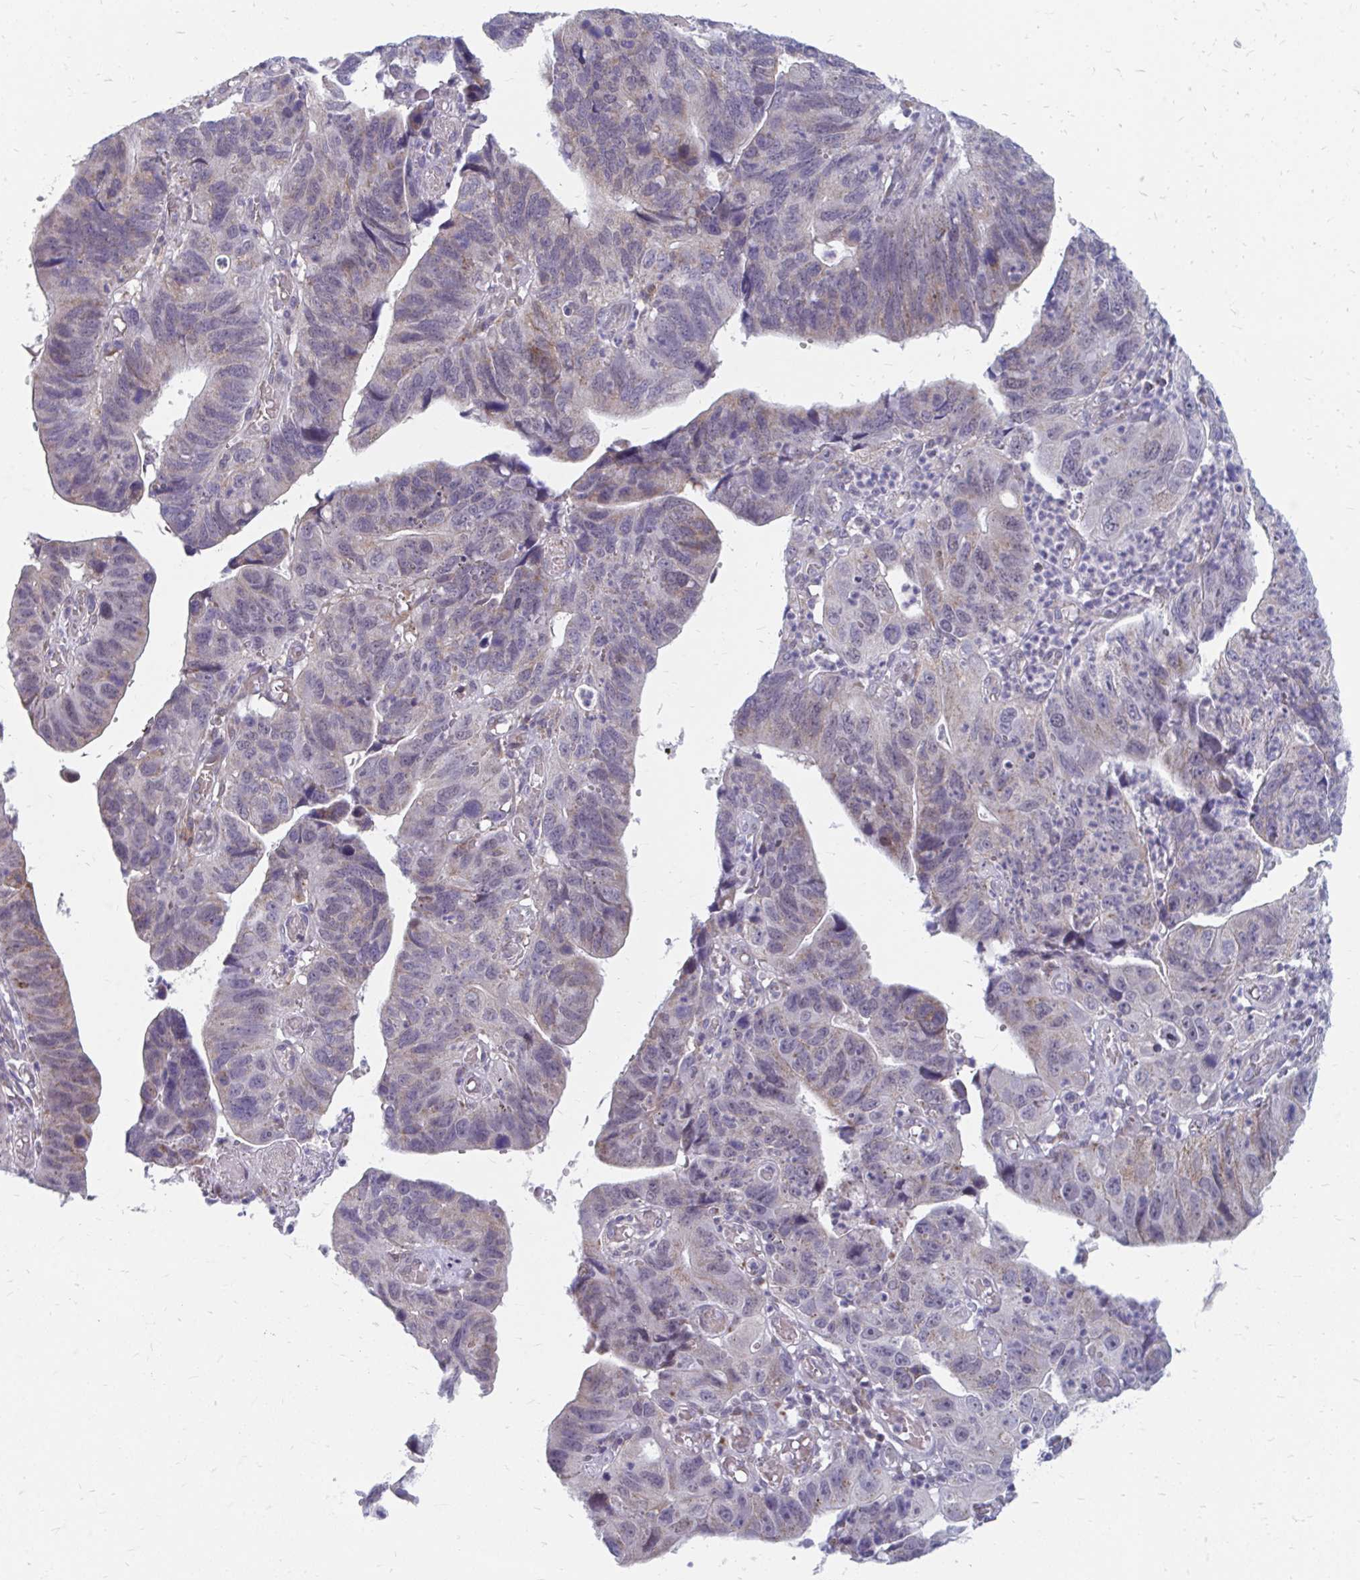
{"staining": {"intensity": "weak", "quantity": "25%-75%", "location": "cytoplasmic/membranous"}, "tissue": "stomach cancer", "cell_type": "Tumor cells", "image_type": "cancer", "snomed": [{"axis": "morphology", "description": "Adenocarcinoma, NOS"}, {"axis": "topography", "description": "Stomach"}], "caption": "Stomach cancer (adenocarcinoma) stained with immunohistochemistry exhibits weak cytoplasmic/membranous expression in about 25%-75% of tumor cells. (Stains: DAB (3,3'-diaminobenzidine) in brown, nuclei in blue, Microscopy: brightfield microscopy at high magnification).", "gene": "PABIR3", "patient": {"sex": "male", "age": 59}}